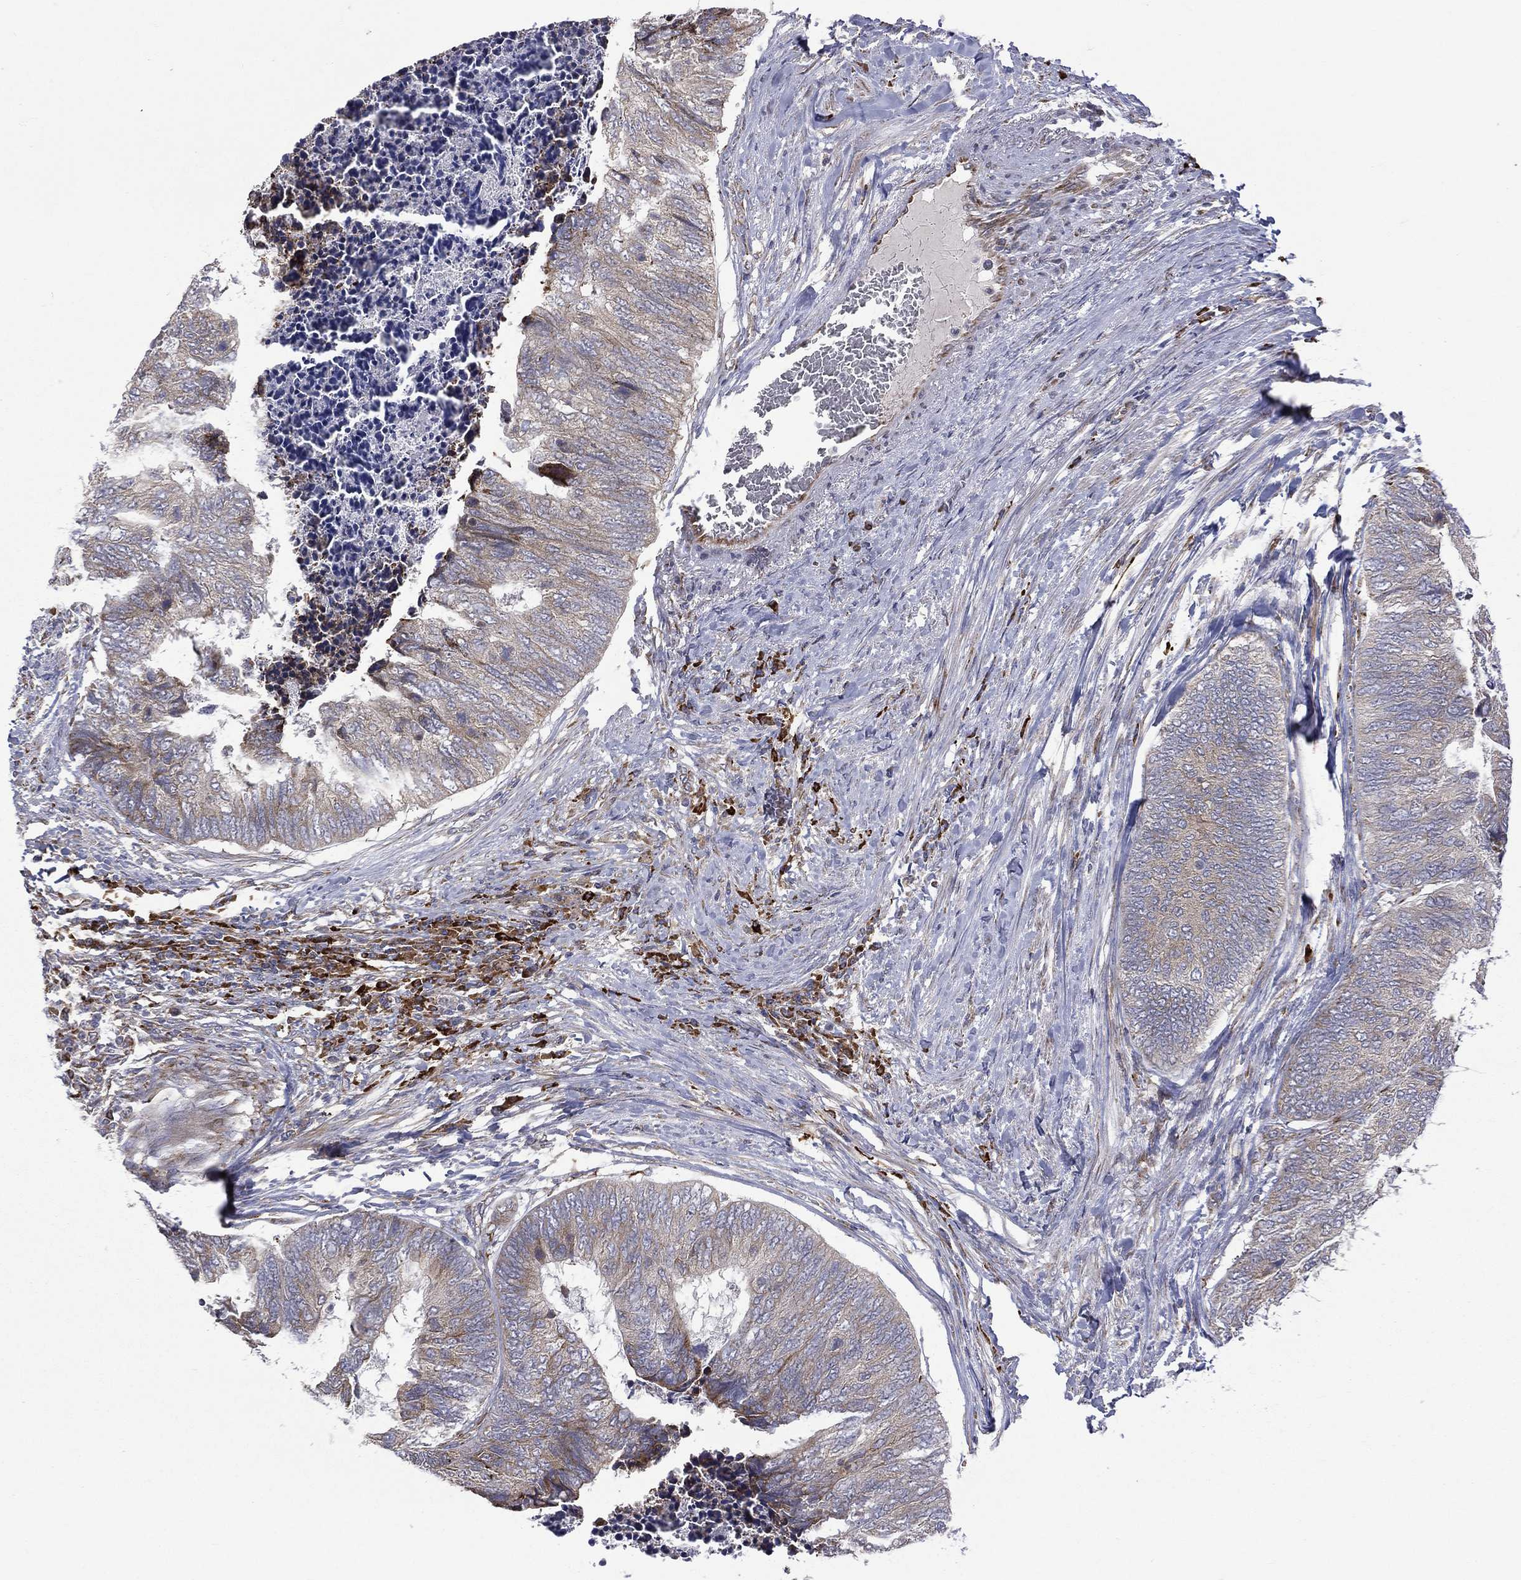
{"staining": {"intensity": "strong", "quantity": "25%-75%", "location": "cytoplasmic/membranous"}, "tissue": "colorectal cancer", "cell_type": "Tumor cells", "image_type": "cancer", "snomed": [{"axis": "morphology", "description": "Adenocarcinoma, NOS"}, {"axis": "topography", "description": "Colon"}], "caption": "This is a histology image of immunohistochemistry (IHC) staining of colorectal cancer, which shows strong staining in the cytoplasmic/membranous of tumor cells.", "gene": "C20orf96", "patient": {"sex": "female", "age": 67}}